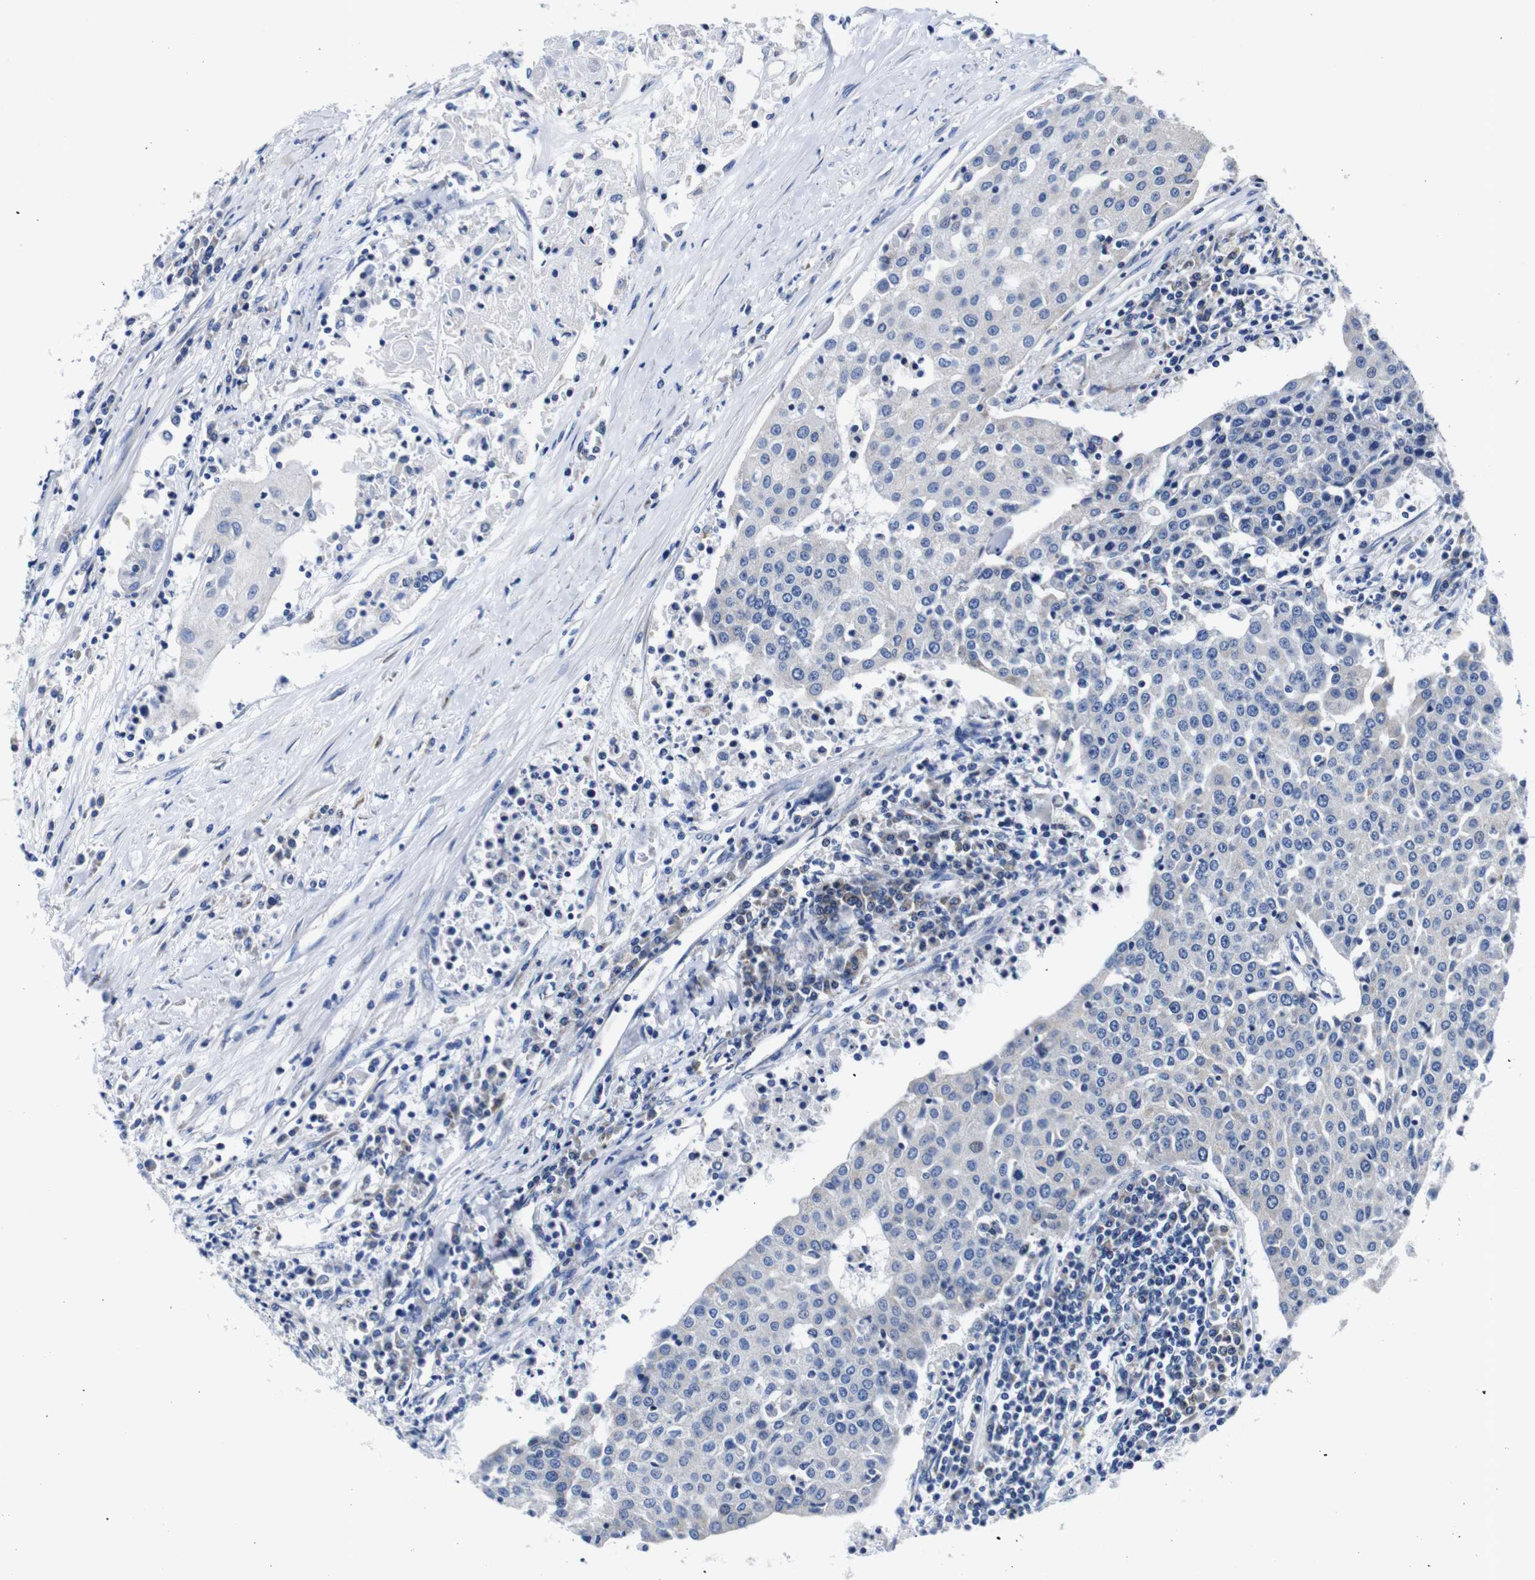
{"staining": {"intensity": "negative", "quantity": "none", "location": "none"}, "tissue": "urothelial cancer", "cell_type": "Tumor cells", "image_type": "cancer", "snomed": [{"axis": "morphology", "description": "Urothelial carcinoma, High grade"}, {"axis": "topography", "description": "Urinary bladder"}], "caption": "Immunohistochemistry (IHC) image of high-grade urothelial carcinoma stained for a protein (brown), which exhibits no positivity in tumor cells.", "gene": "SNX19", "patient": {"sex": "female", "age": 85}}